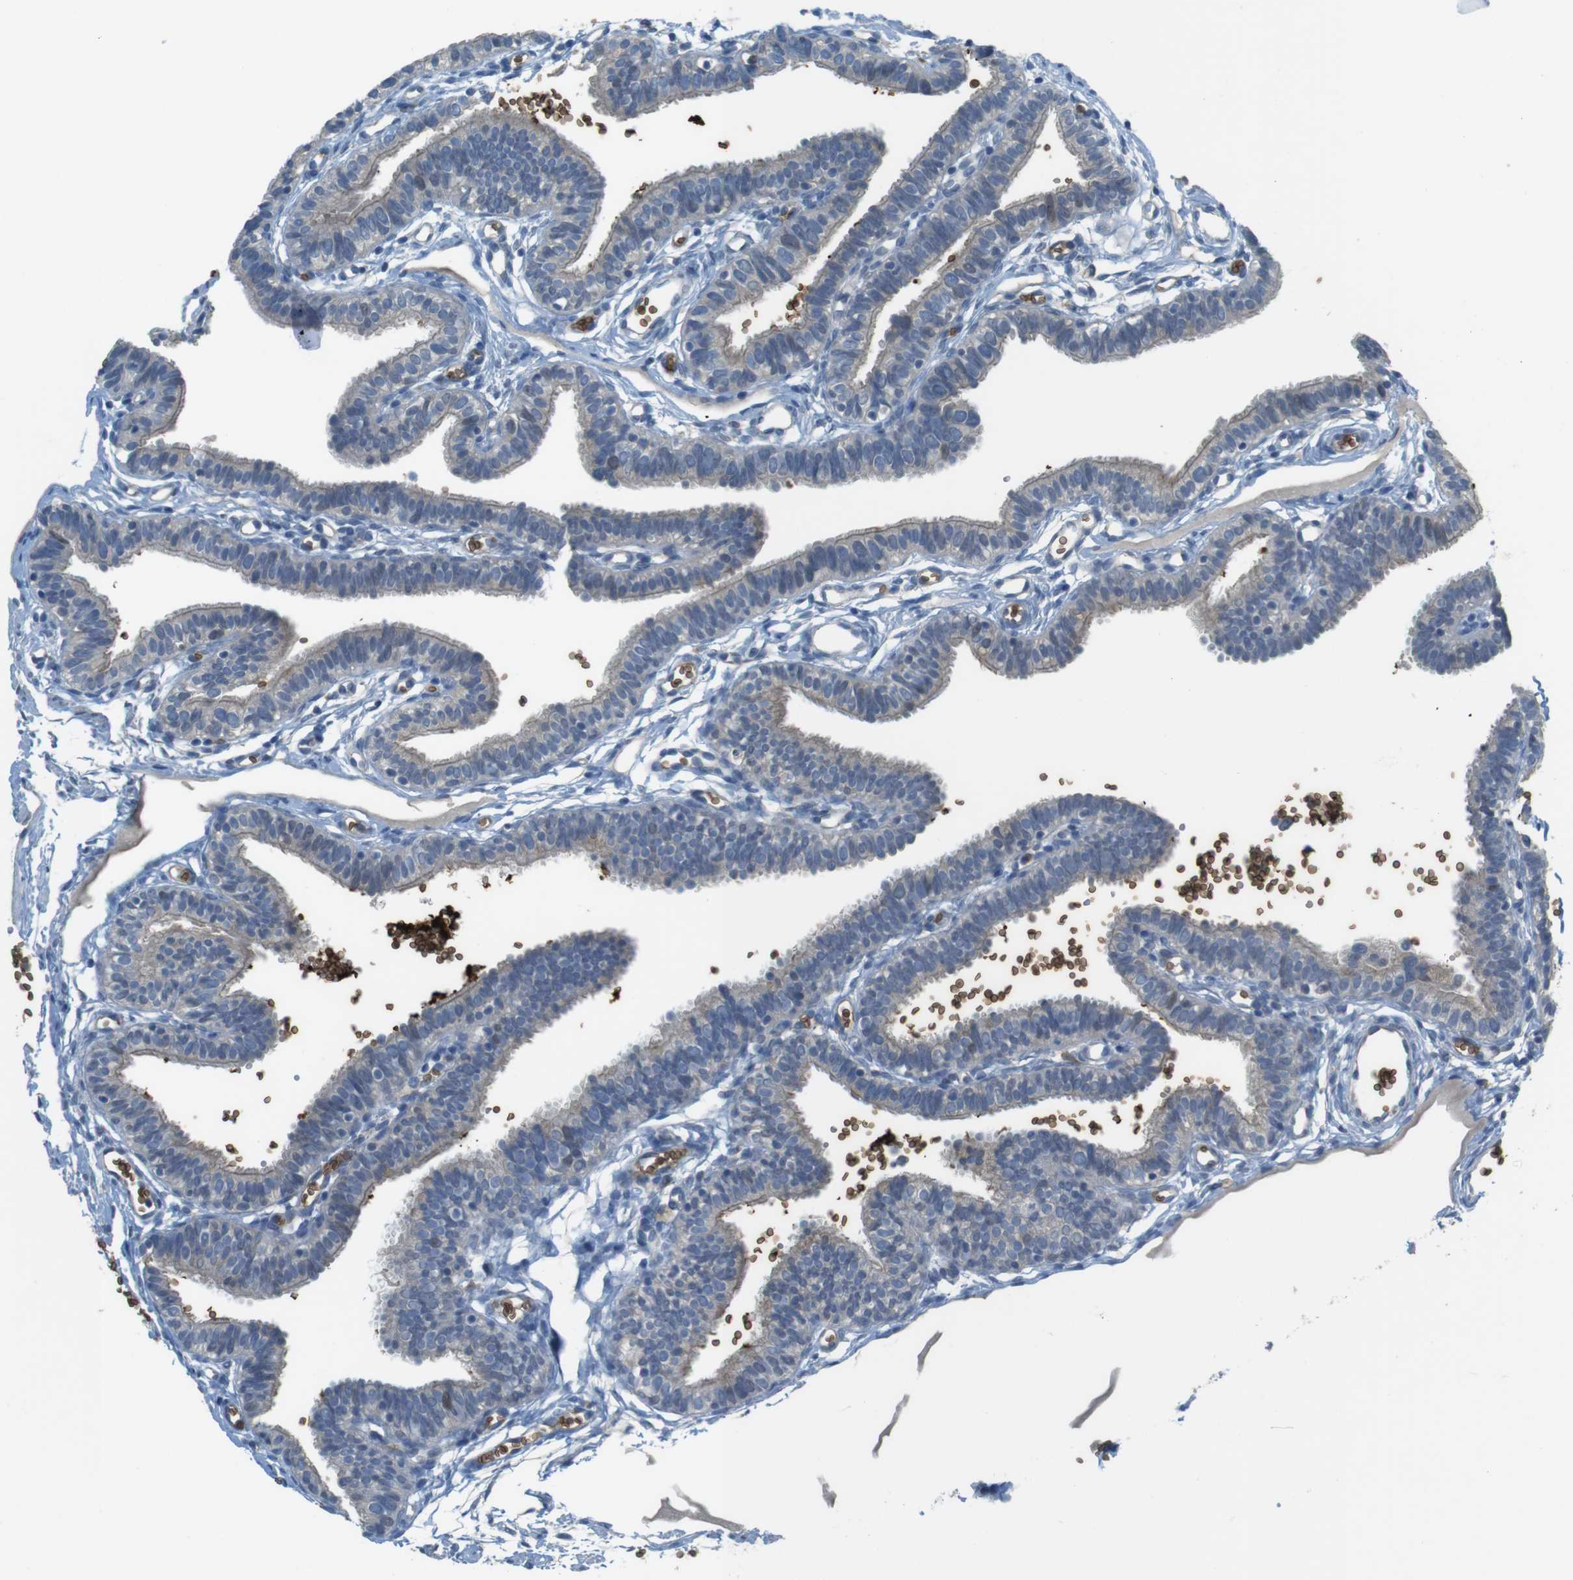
{"staining": {"intensity": "weak", "quantity": "<25%", "location": "cytoplasmic/membranous"}, "tissue": "fallopian tube", "cell_type": "Glandular cells", "image_type": "normal", "snomed": [{"axis": "morphology", "description": "Normal tissue, NOS"}, {"axis": "topography", "description": "Fallopian tube"}, {"axis": "topography", "description": "Placenta"}], "caption": "An image of fallopian tube stained for a protein demonstrates no brown staining in glandular cells. (Brightfield microscopy of DAB (3,3'-diaminobenzidine) IHC at high magnification).", "gene": "GYPA", "patient": {"sex": "female", "age": 34}}